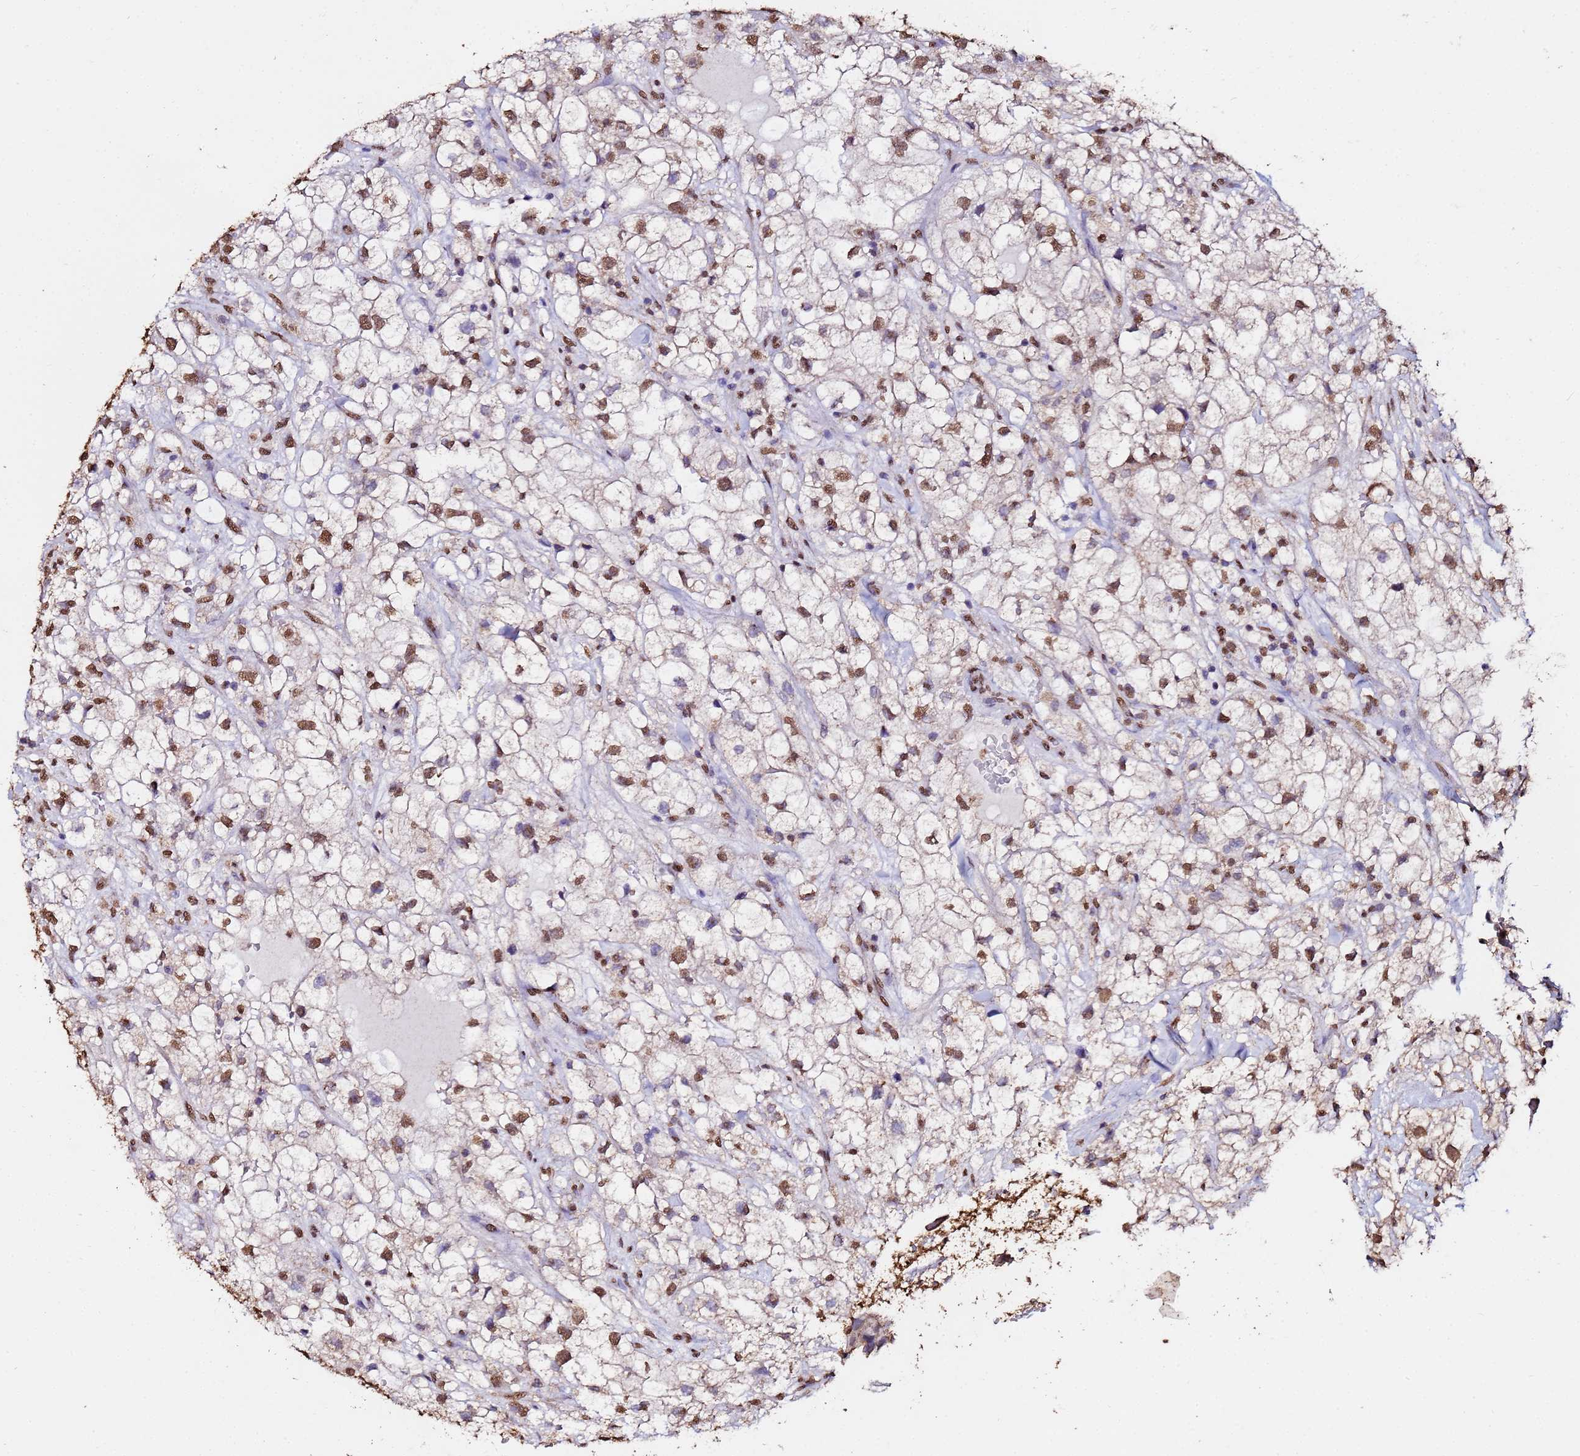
{"staining": {"intensity": "moderate", "quantity": ">75%", "location": "nuclear"}, "tissue": "renal cancer", "cell_type": "Tumor cells", "image_type": "cancer", "snomed": [{"axis": "morphology", "description": "Adenocarcinoma, NOS"}, {"axis": "topography", "description": "Kidney"}], "caption": "Immunohistochemistry image of renal cancer (adenocarcinoma) stained for a protein (brown), which exhibits medium levels of moderate nuclear positivity in about >75% of tumor cells.", "gene": "TRIP6", "patient": {"sex": "male", "age": 59}}